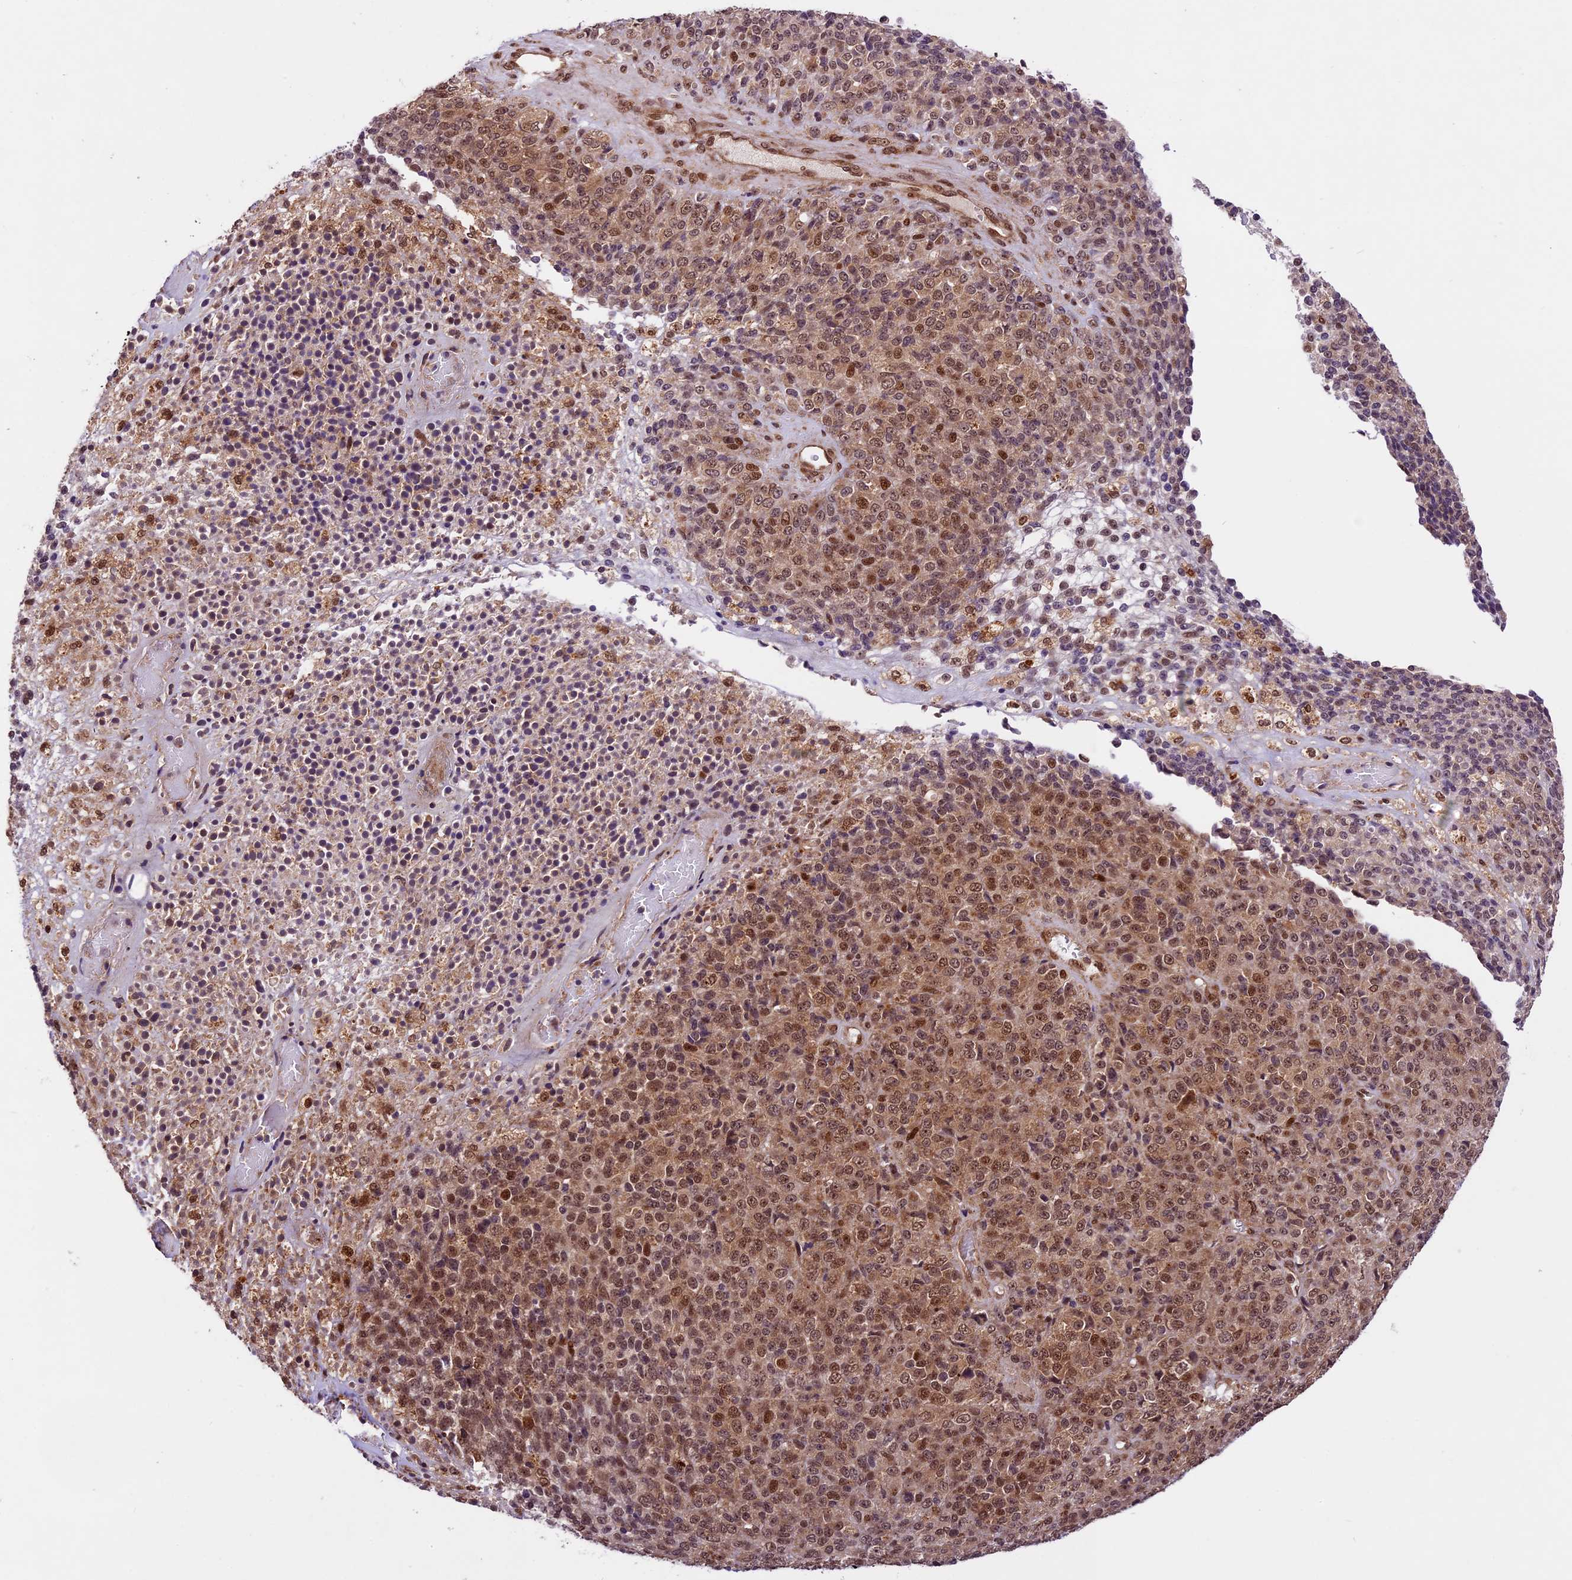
{"staining": {"intensity": "moderate", "quantity": ">75%", "location": "cytoplasmic/membranous,nuclear"}, "tissue": "melanoma", "cell_type": "Tumor cells", "image_type": "cancer", "snomed": [{"axis": "morphology", "description": "Malignant melanoma, Metastatic site"}, {"axis": "topography", "description": "Brain"}], "caption": "Immunohistochemical staining of melanoma displays moderate cytoplasmic/membranous and nuclear protein expression in about >75% of tumor cells. (DAB IHC, brown staining for protein, blue staining for nuclei).", "gene": "DHX38", "patient": {"sex": "female", "age": 56}}